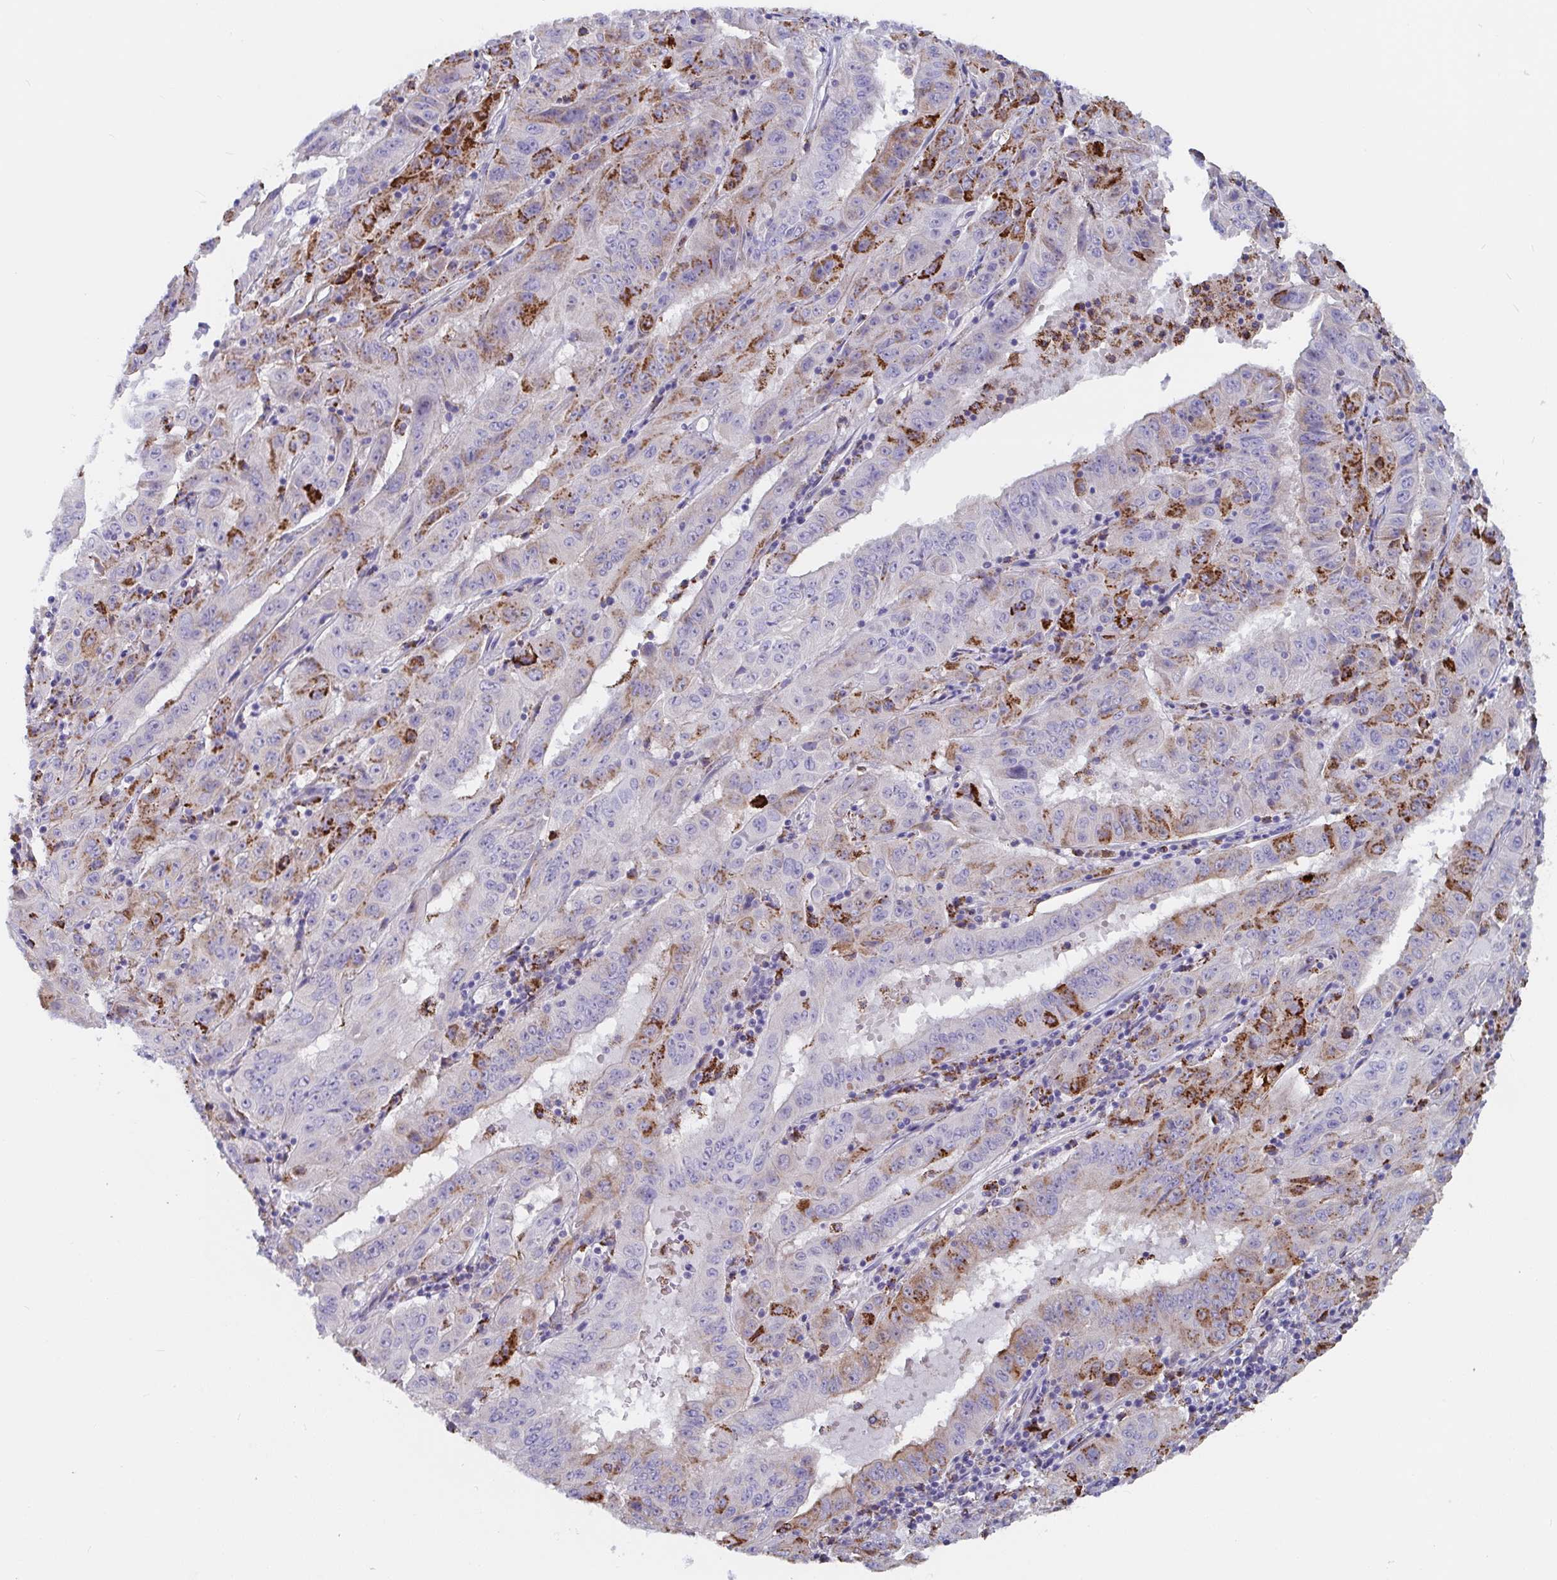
{"staining": {"intensity": "strong", "quantity": "25%-75%", "location": "cytoplasmic/membranous"}, "tissue": "pancreatic cancer", "cell_type": "Tumor cells", "image_type": "cancer", "snomed": [{"axis": "morphology", "description": "Adenocarcinoma, NOS"}, {"axis": "topography", "description": "Pancreas"}], "caption": "Strong cytoplasmic/membranous protein expression is identified in about 25%-75% of tumor cells in pancreatic cancer.", "gene": "FAM156B", "patient": {"sex": "male", "age": 63}}